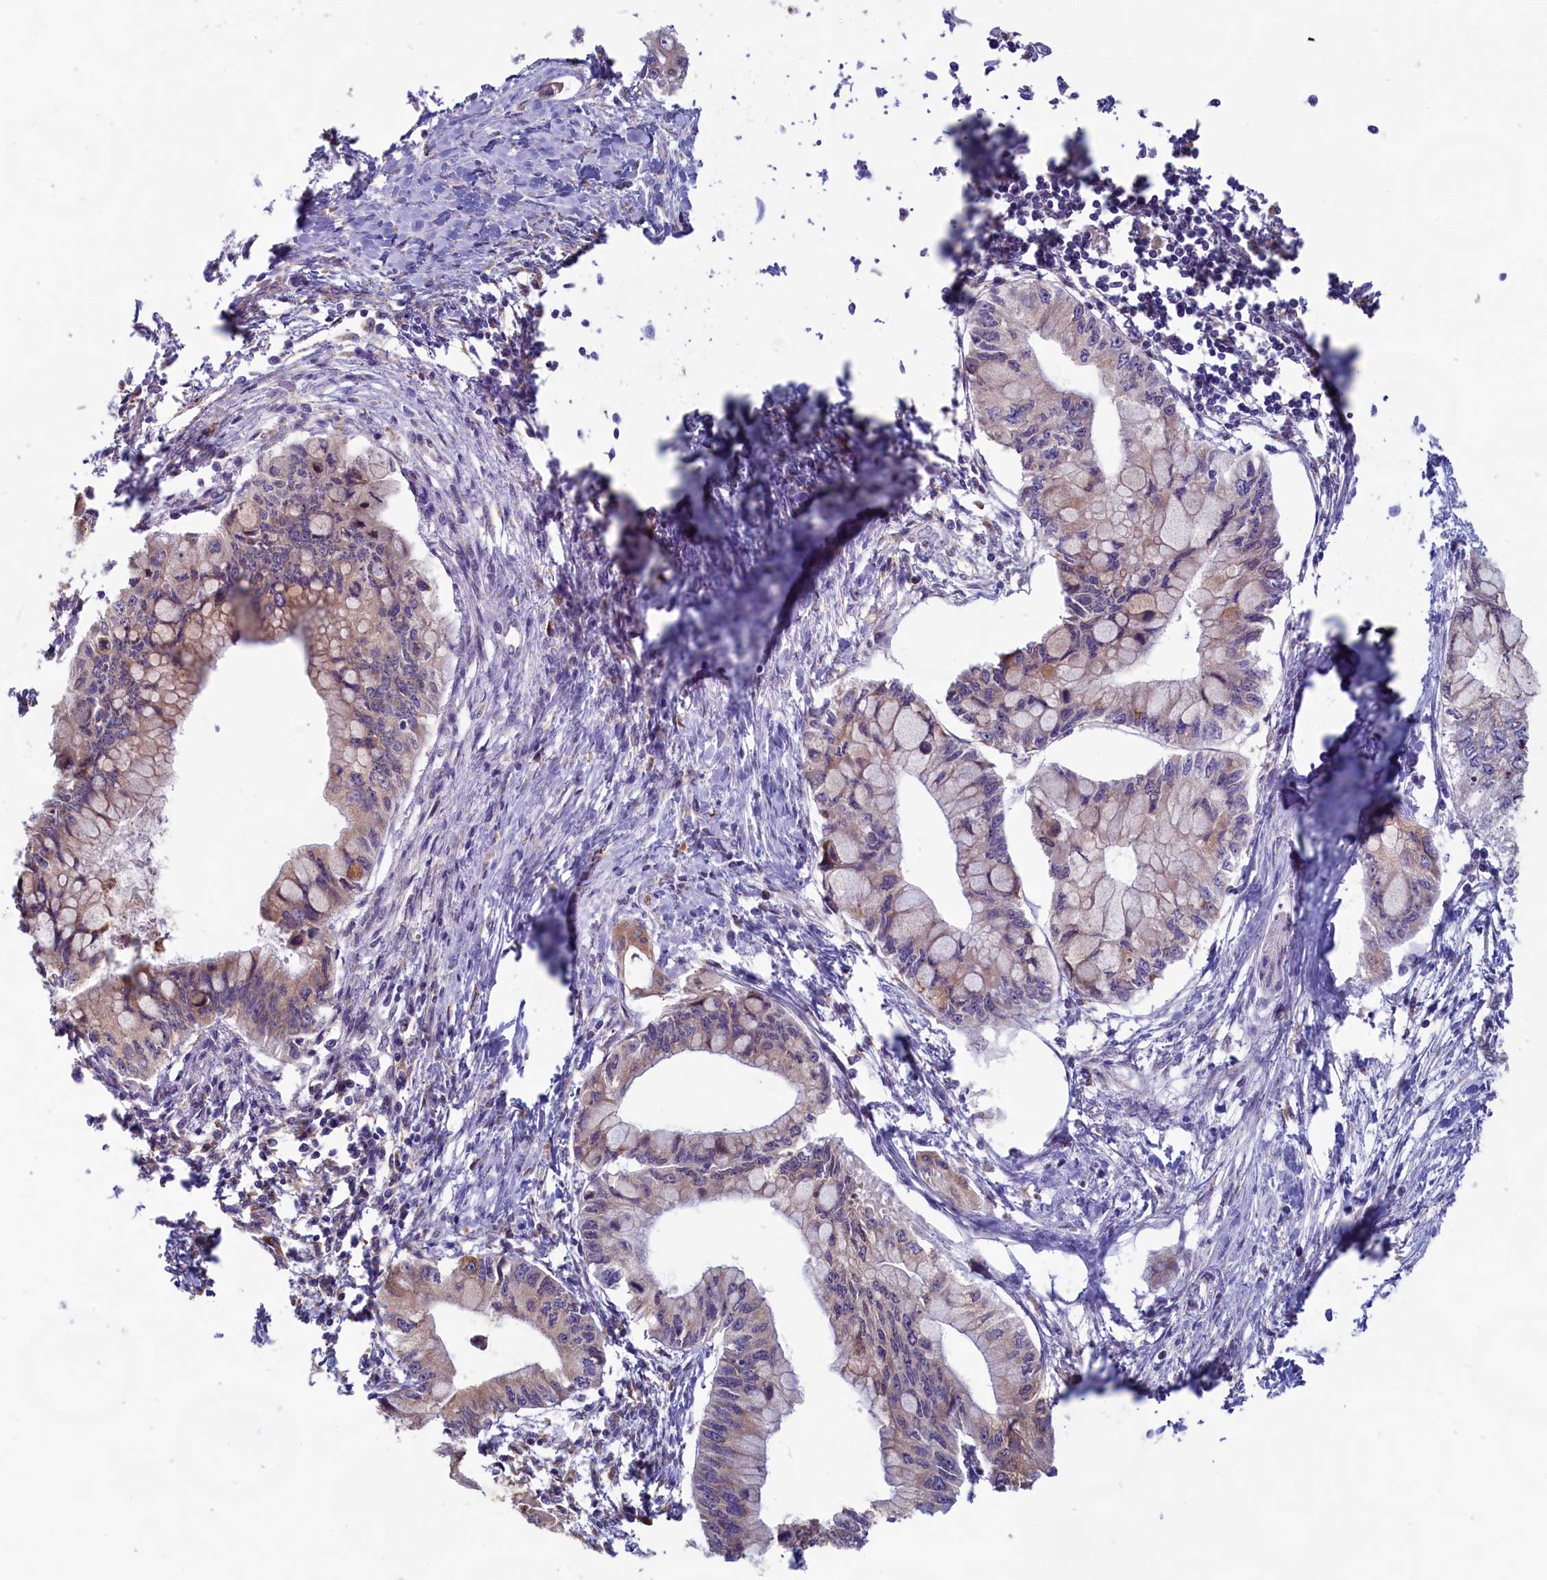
{"staining": {"intensity": "moderate", "quantity": "25%-75%", "location": "cytoplasmic/membranous"}, "tissue": "pancreatic cancer", "cell_type": "Tumor cells", "image_type": "cancer", "snomed": [{"axis": "morphology", "description": "Adenocarcinoma, NOS"}, {"axis": "topography", "description": "Pancreas"}], "caption": "About 25%-75% of tumor cells in human pancreatic cancer (adenocarcinoma) display moderate cytoplasmic/membranous protein positivity as visualized by brown immunohistochemical staining.", "gene": "TBC1D19", "patient": {"sex": "male", "age": 48}}